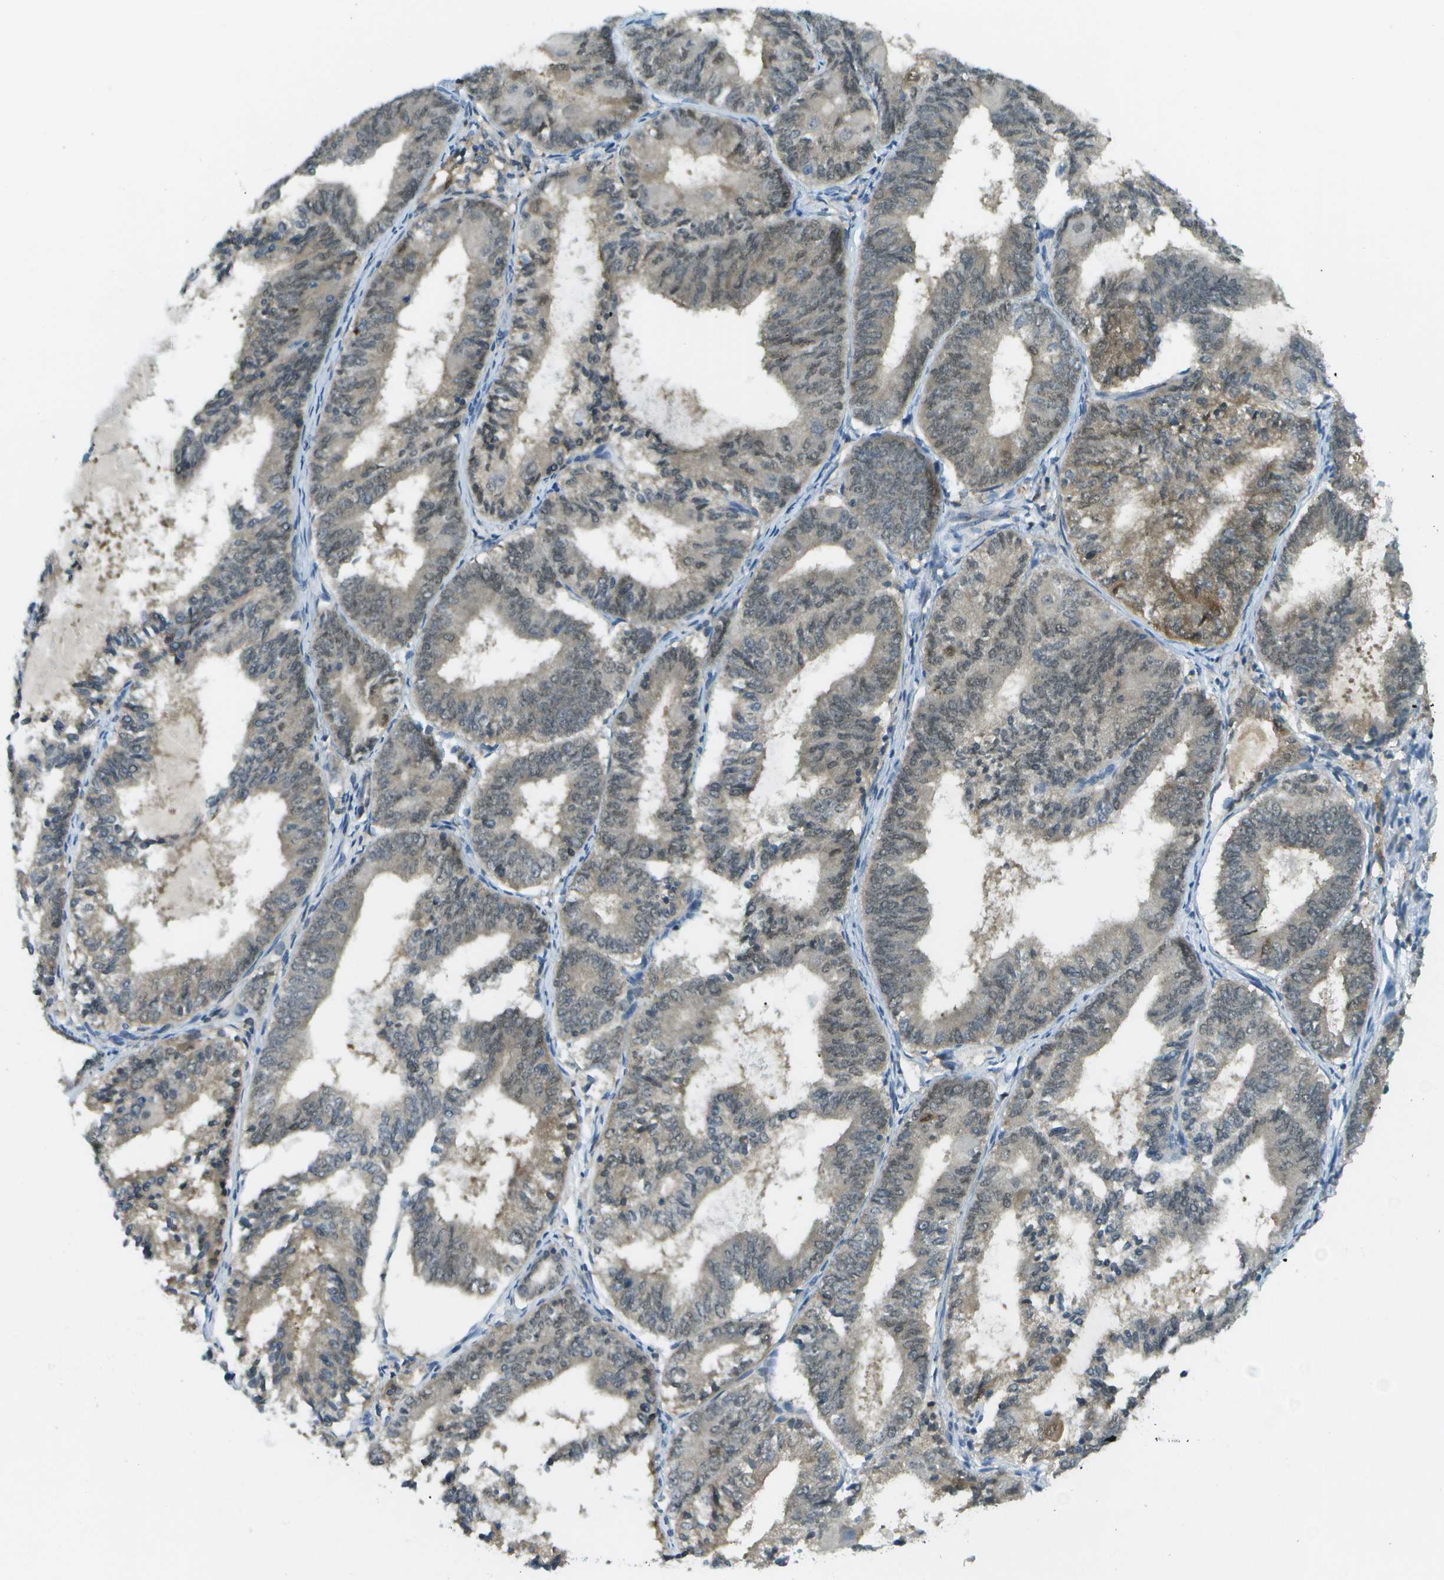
{"staining": {"intensity": "weak", "quantity": "25%-75%", "location": "cytoplasmic/membranous,nuclear"}, "tissue": "endometrial cancer", "cell_type": "Tumor cells", "image_type": "cancer", "snomed": [{"axis": "morphology", "description": "Adenocarcinoma, NOS"}, {"axis": "topography", "description": "Endometrium"}], "caption": "Human adenocarcinoma (endometrial) stained with a brown dye demonstrates weak cytoplasmic/membranous and nuclear positive expression in about 25%-75% of tumor cells.", "gene": "CDH23", "patient": {"sex": "female", "age": 81}}